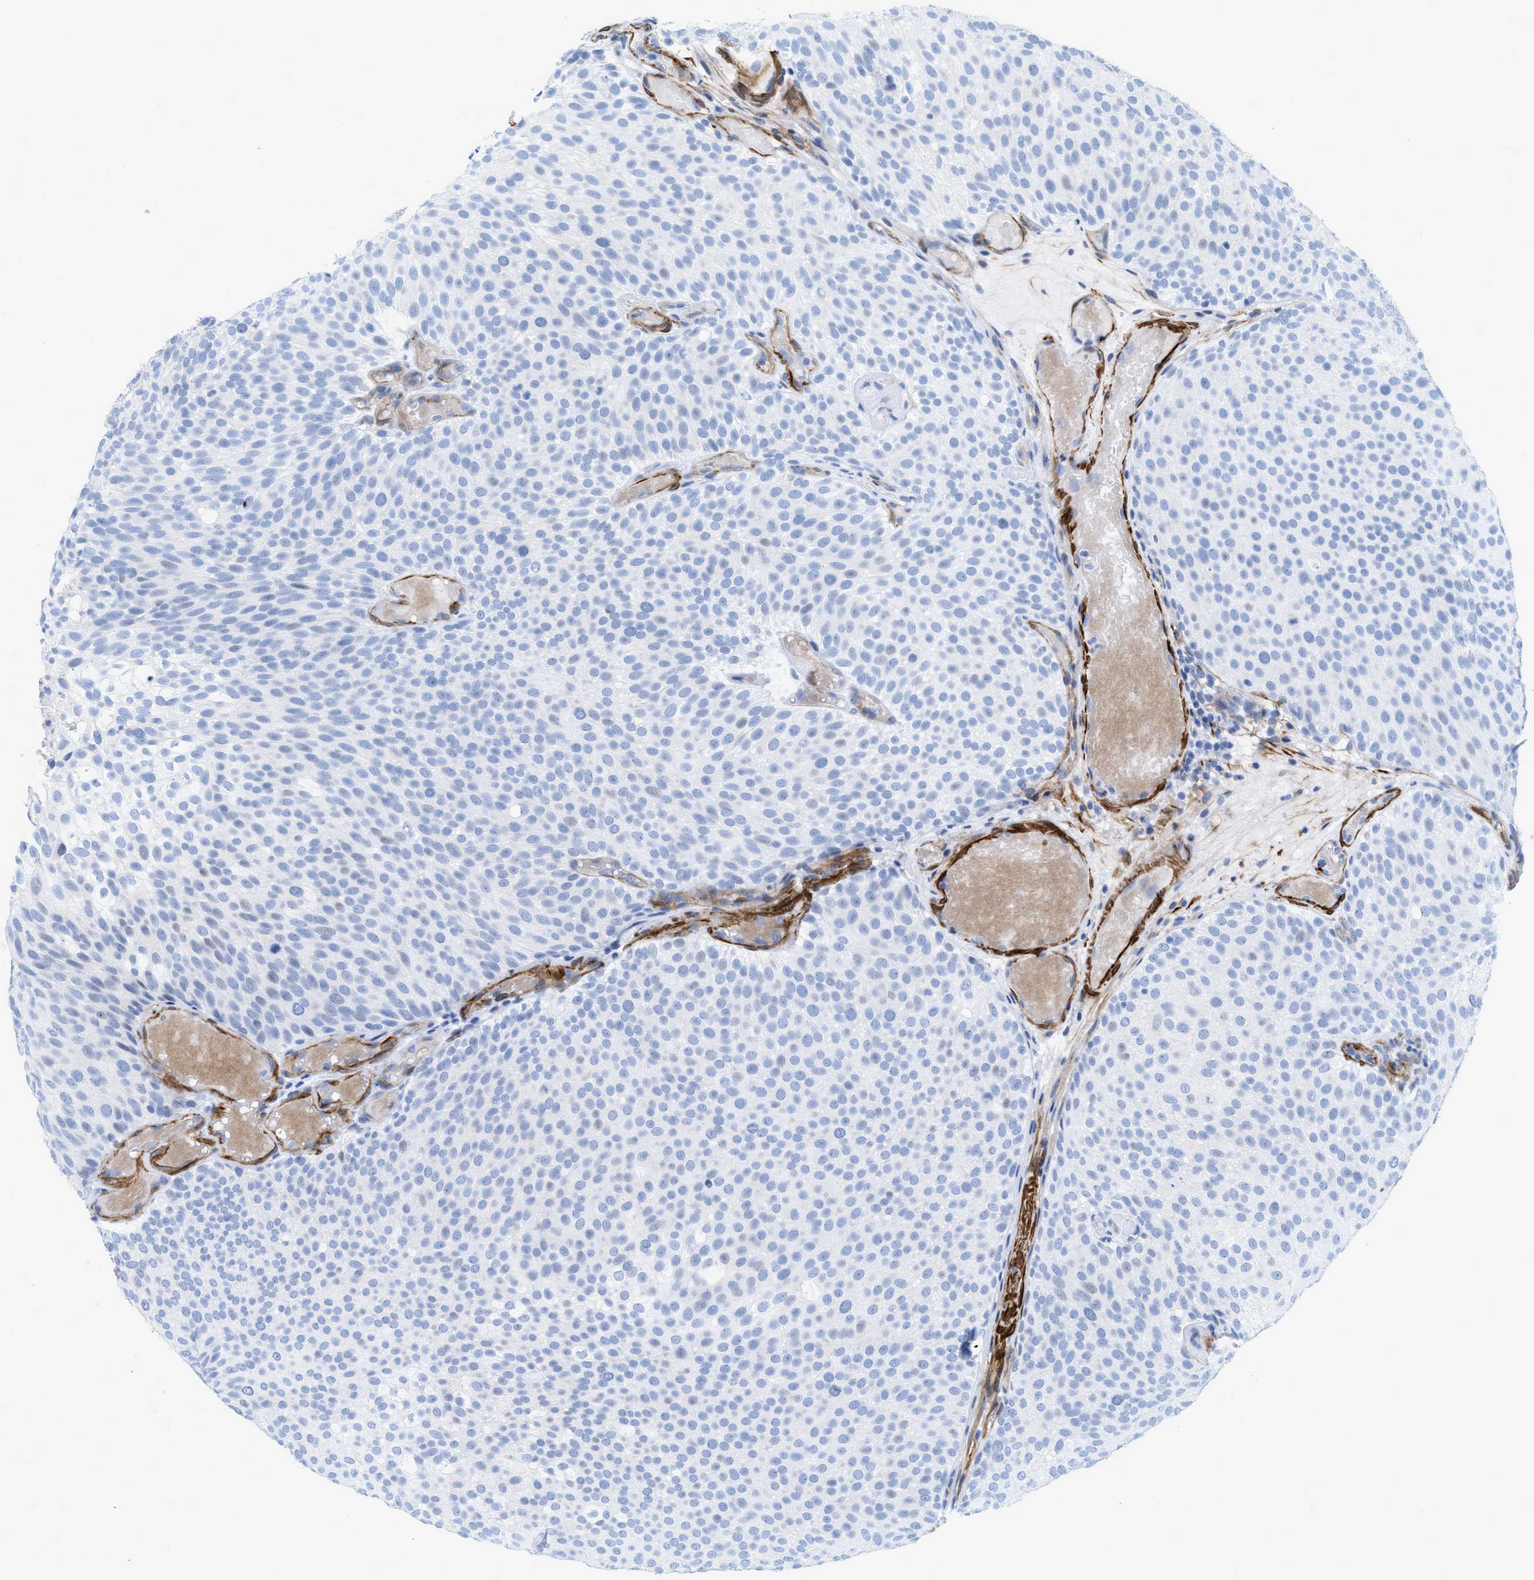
{"staining": {"intensity": "negative", "quantity": "none", "location": "none"}, "tissue": "urothelial cancer", "cell_type": "Tumor cells", "image_type": "cancer", "snomed": [{"axis": "morphology", "description": "Urothelial carcinoma, Low grade"}, {"axis": "topography", "description": "Urinary bladder"}], "caption": "Urothelial cancer stained for a protein using IHC reveals no positivity tumor cells.", "gene": "TAGLN", "patient": {"sex": "male", "age": 78}}